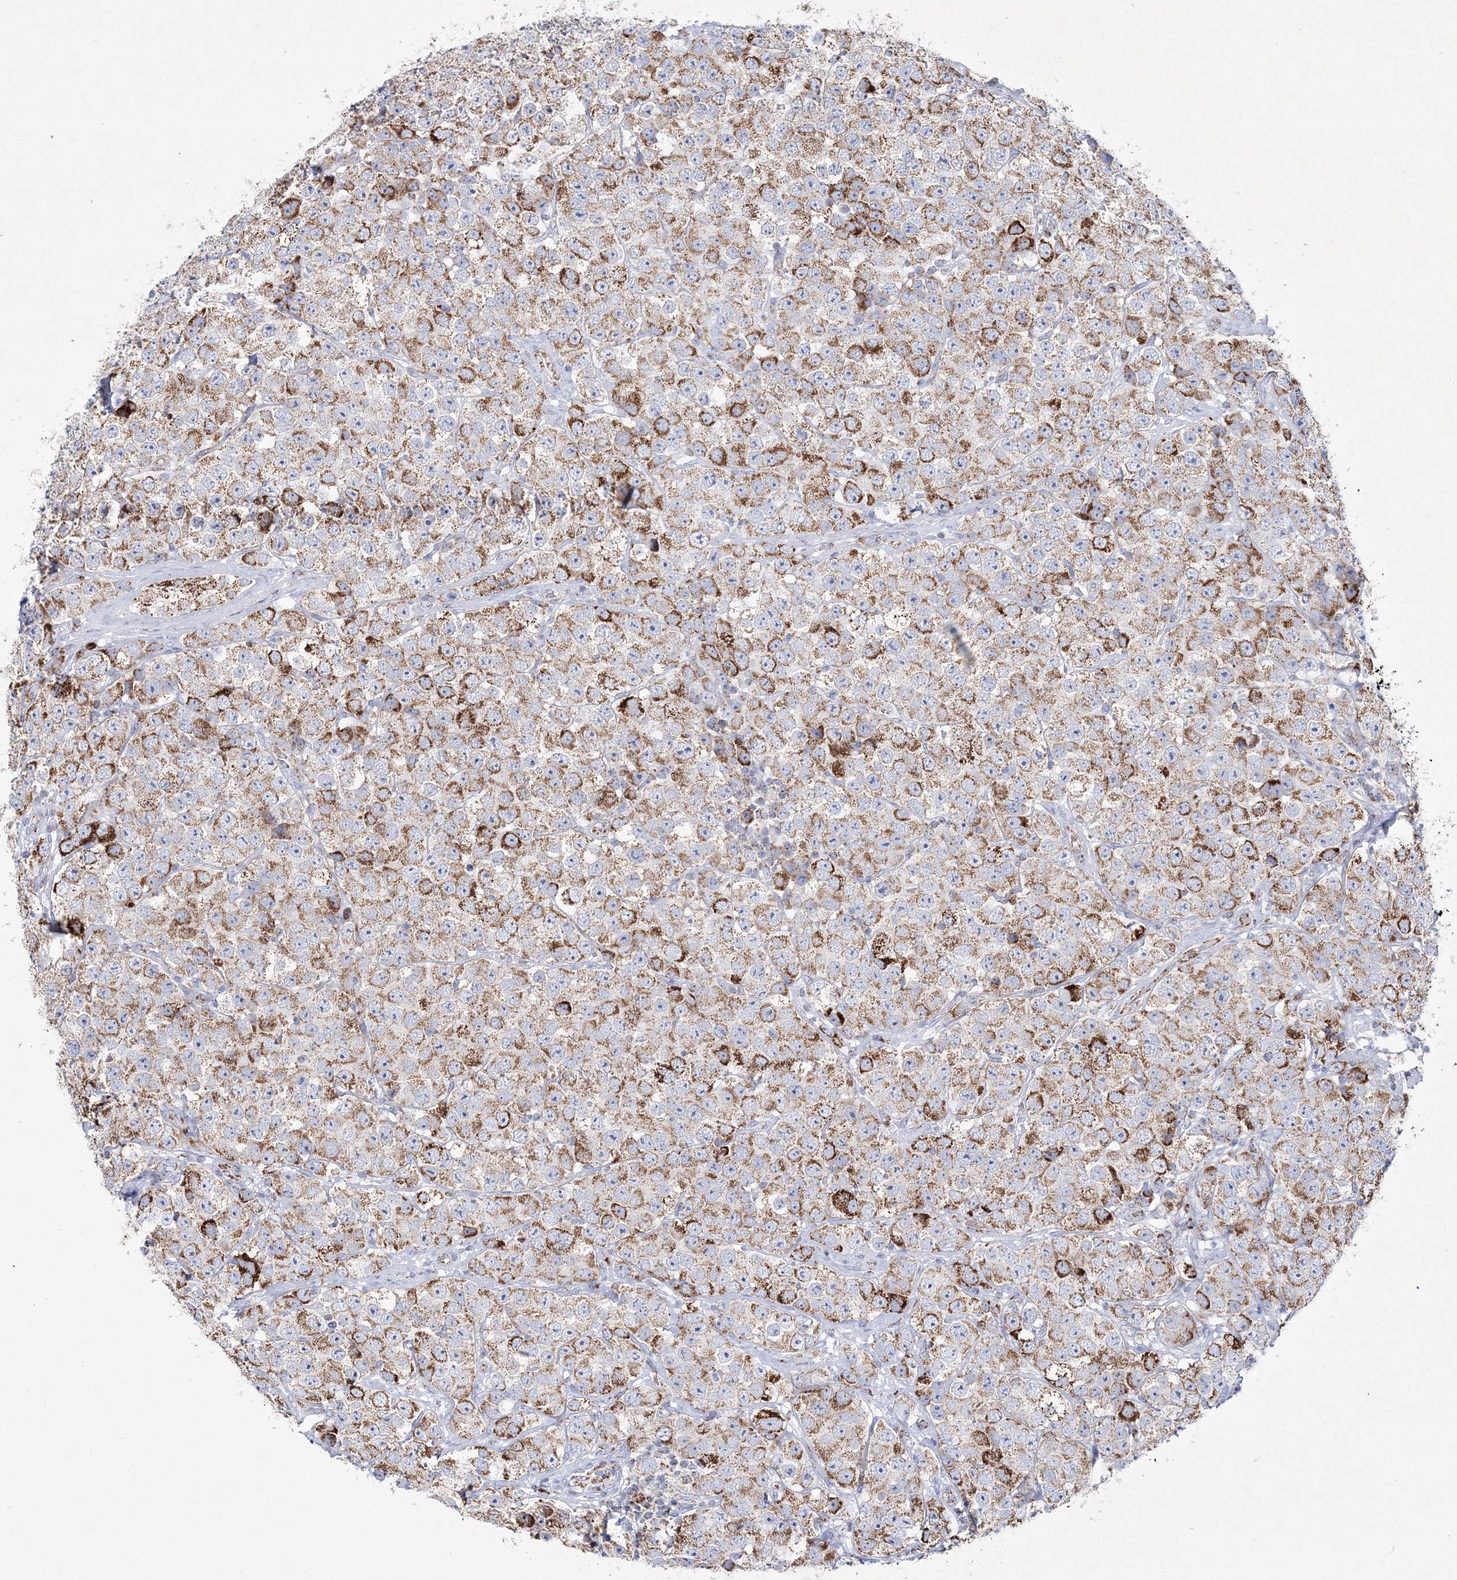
{"staining": {"intensity": "strong", "quantity": "25%-75%", "location": "cytoplasmic/membranous"}, "tissue": "testis cancer", "cell_type": "Tumor cells", "image_type": "cancer", "snomed": [{"axis": "morphology", "description": "Seminoma, NOS"}, {"axis": "topography", "description": "Testis"}], "caption": "Human testis cancer (seminoma) stained for a protein (brown) reveals strong cytoplasmic/membranous positive expression in about 25%-75% of tumor cells.", "gene": "HIBCH", "patient": {"sex": "male", "age": 28}}